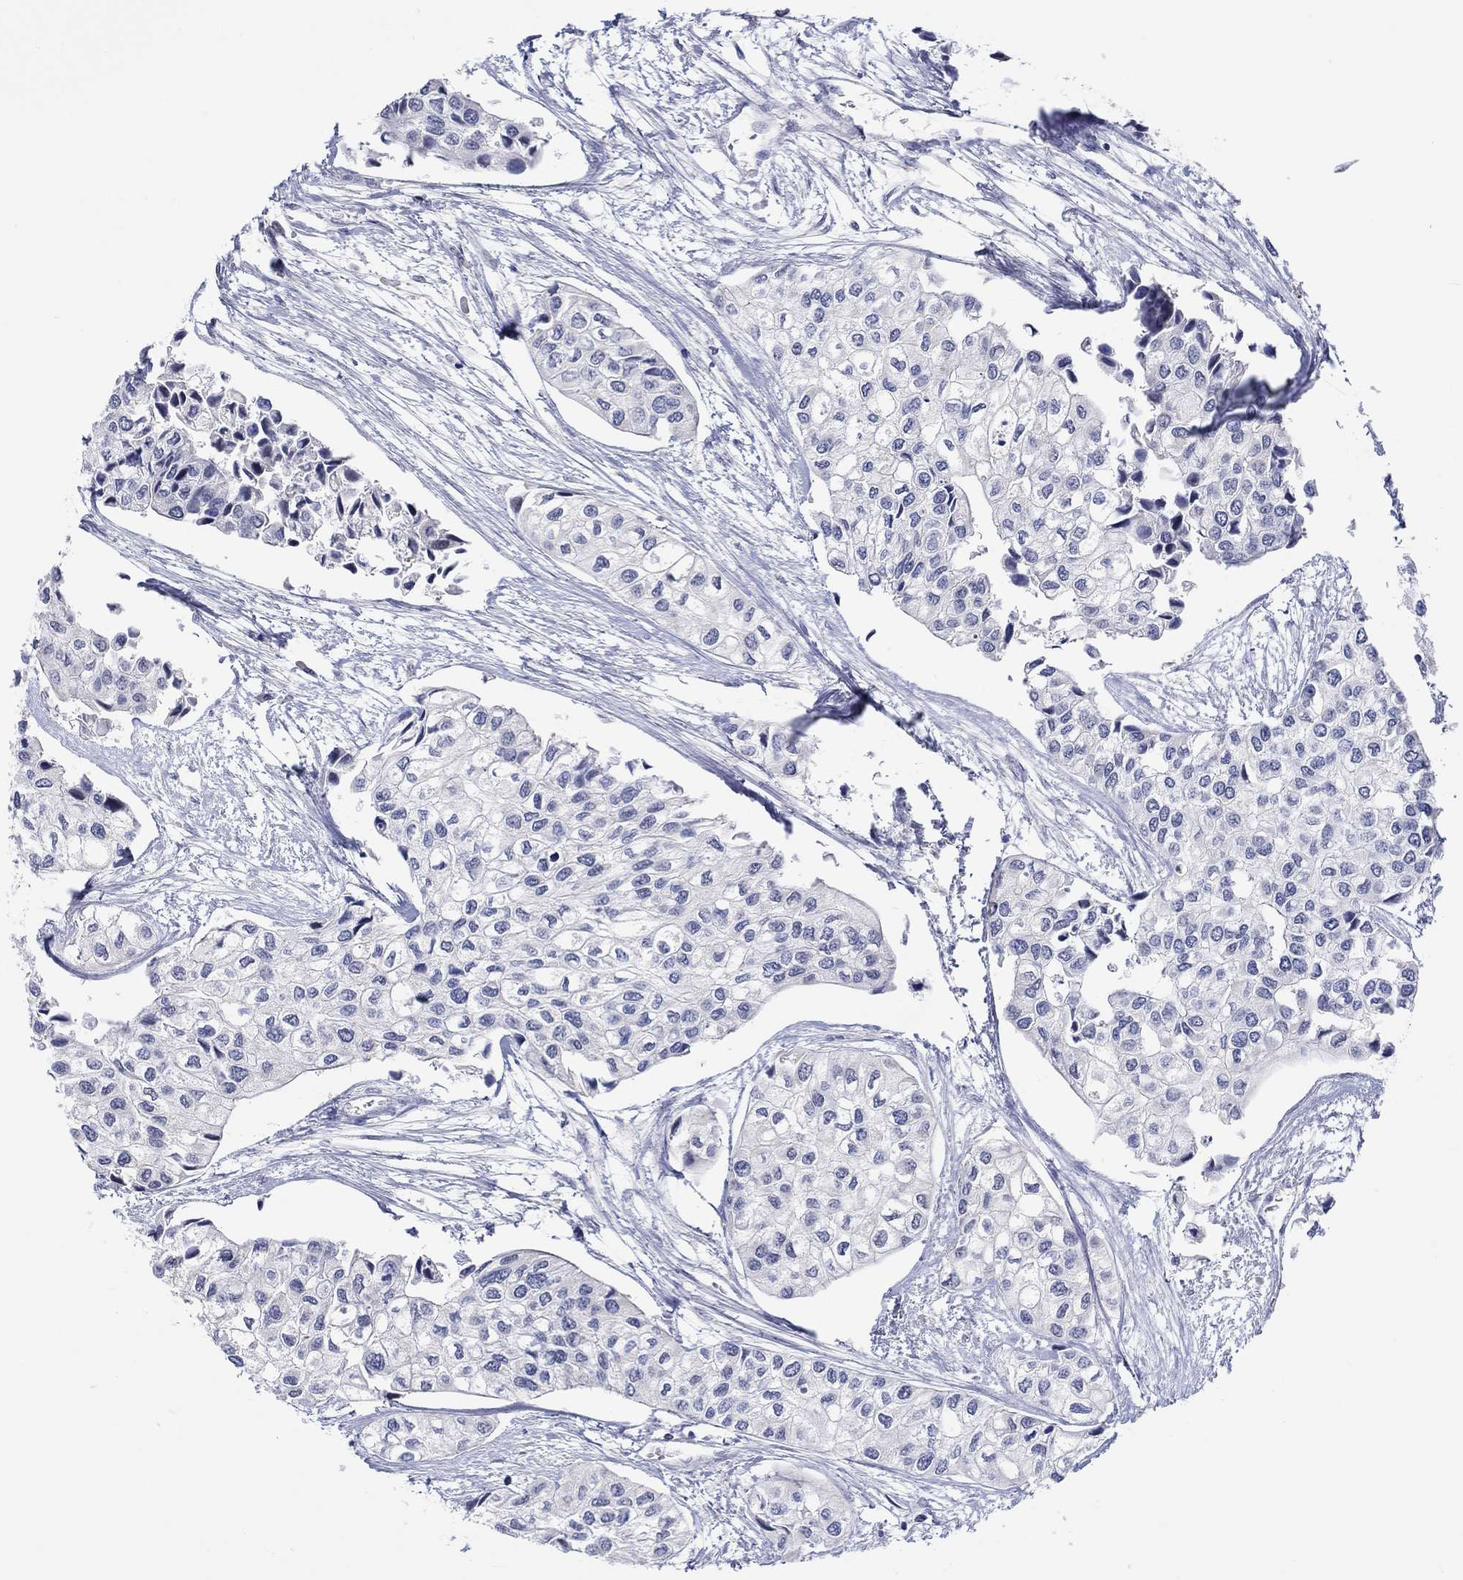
{"staining": {"intensity": "negative", "quantity": "none", "location": "none"}, "tissue": "urothelial cancer", "cell_type": "Tumor cells", "image_type": "cancer", "snomed": [{"axis": "morphology", "description": "Urothelial carcinoma, High grade"}, {"axis": "topography", "description": "Urinary bladder"}], "caption": "An image of high-grade urothelial carcinoma stained for a protein demonstrates no brown staining in tumor cells. (DAB IHC, high magnification).", "gene": "WASF1", "patient": {"sex": "male", "age": 73}}